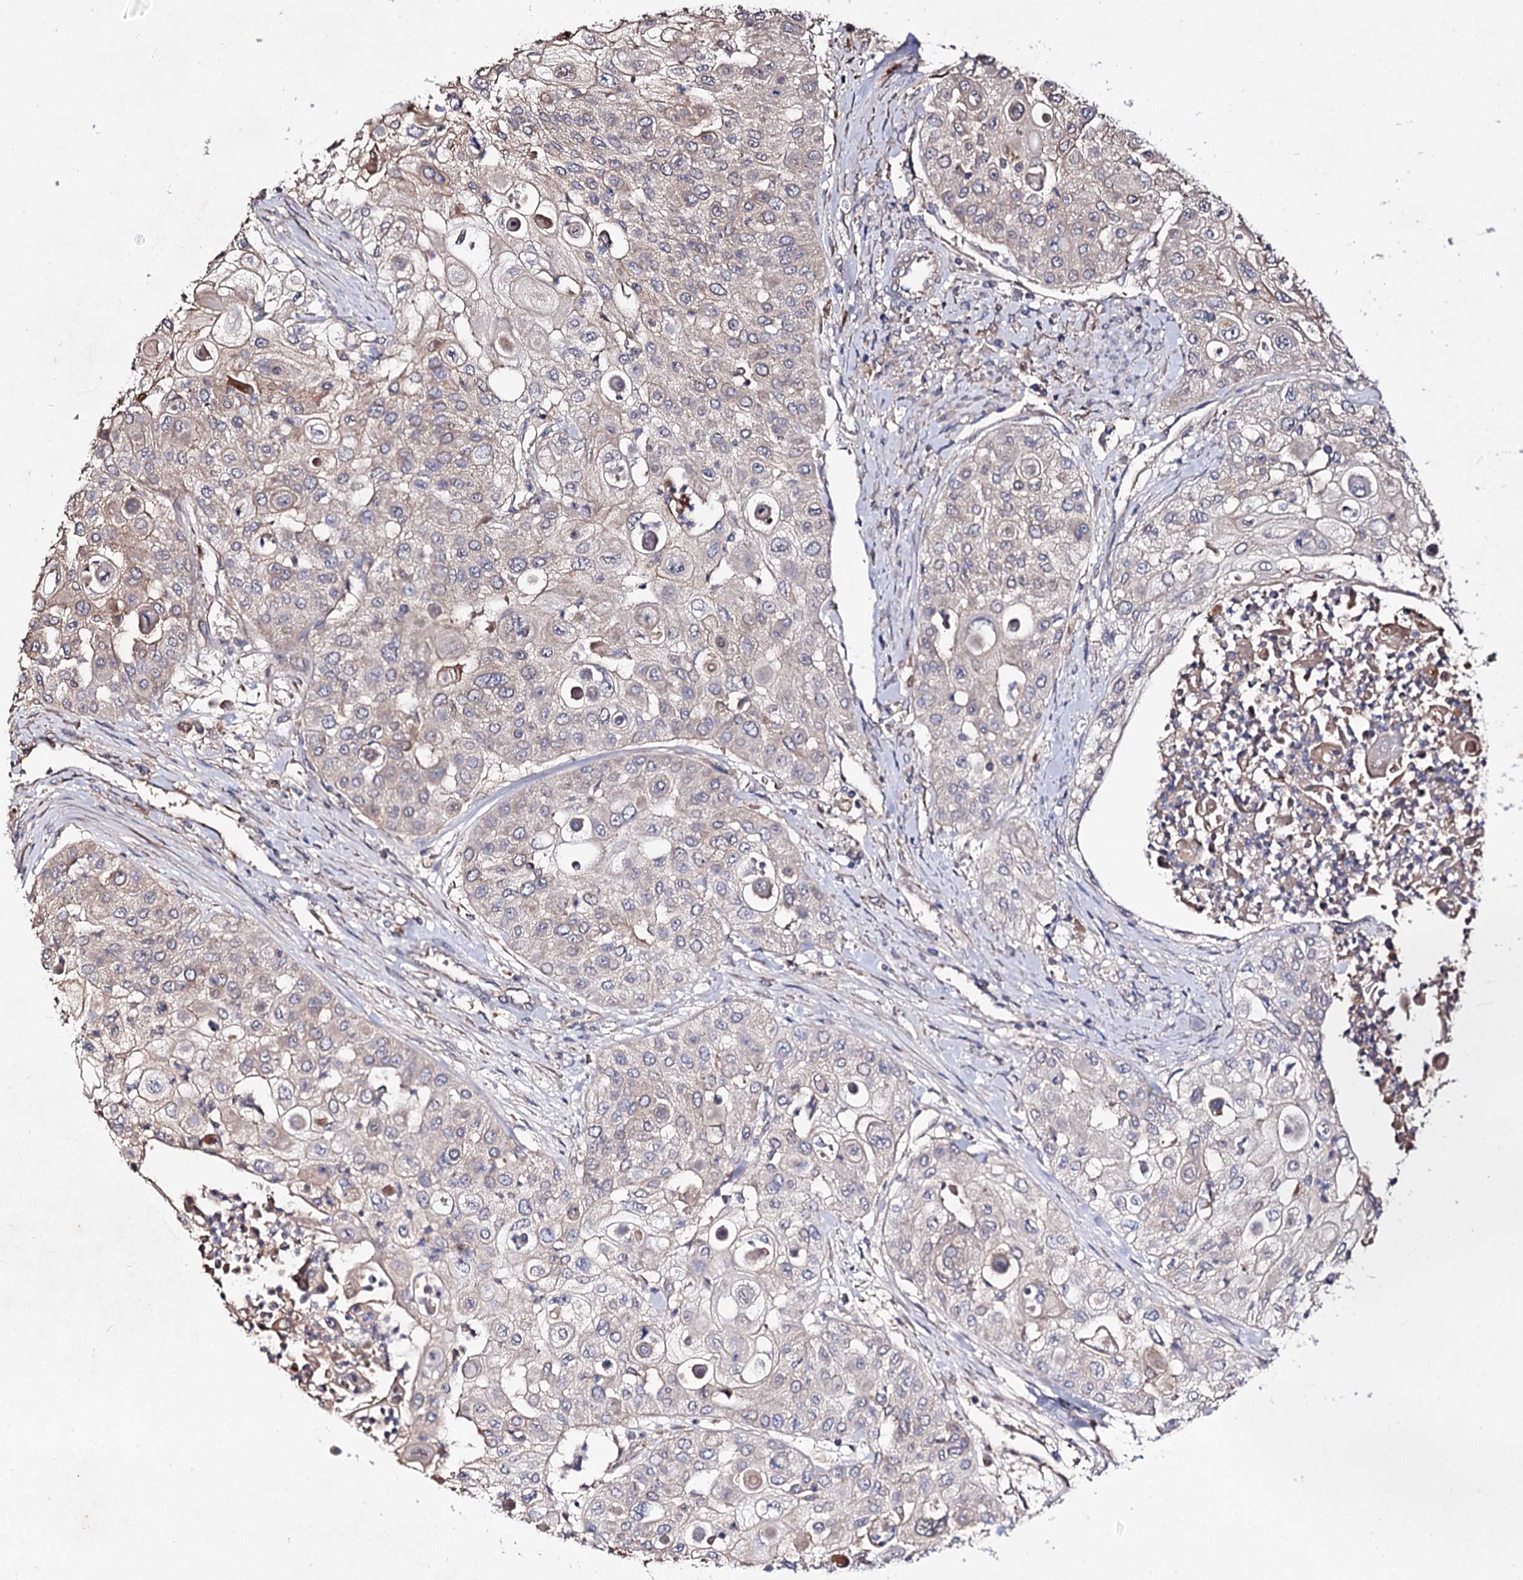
{"staining": {"intensity": "weak", "quantity": "<25%", "location": "cytoplasmic/membranous"}, "tissue": "urothelial cancer", "cell_type": "Tumor cells", "image_type": "cancer", "snomed": [{"axis": "morphology", "description": "Urothelial carcinoma, High grade"}, {"axis": "topography", "description": "Urinary bladder"}], "caption": "Photomicrograph shows no significant protein expression in tumor cells of high-grade urothelial carcinoma.", "gene": "ARFIP2", "patient": {"sex": "female", "age": 79}}